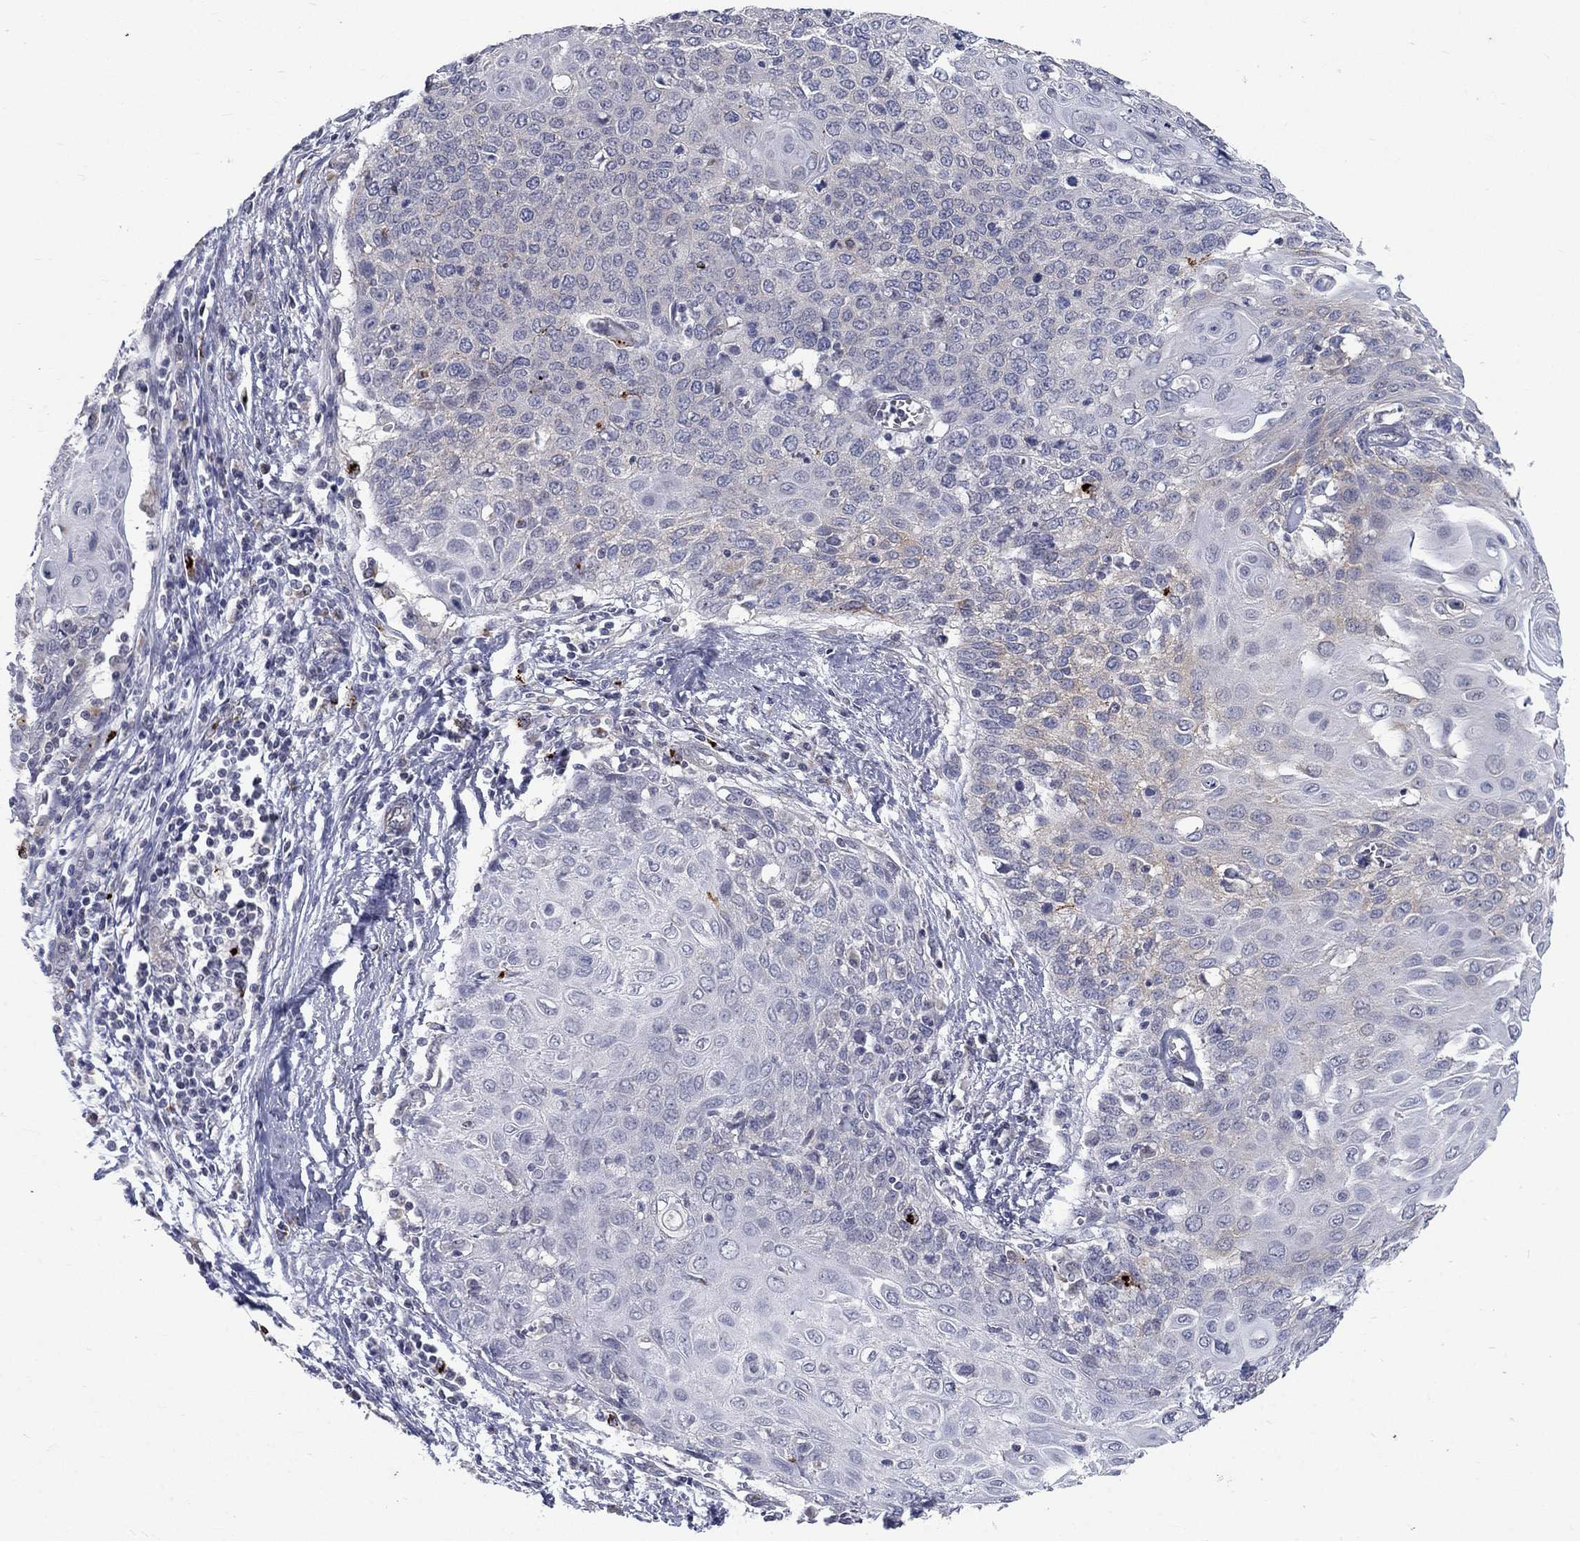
{"staining": {"intensity": "weak", "quantity": "<25%", "location": "cytoplasmic/membranous"}, "tissue": "cervical cancer", "cell_type": "Tumor cells", "image_type": "cancer", "snomed": [{"axis": "morphology", "description": "Squamous cell carcinoma, NOS"}, {"axis": "topography", "description": "Cervix"}], "caption": "IHC photomicrograph of cervical cancer (squamous cell carcinoma) stained for a protein (brown), which displays no positivity in tumor cells.", "gene": "MTSS2", "patient": {"sex": "female", "age": 39}}